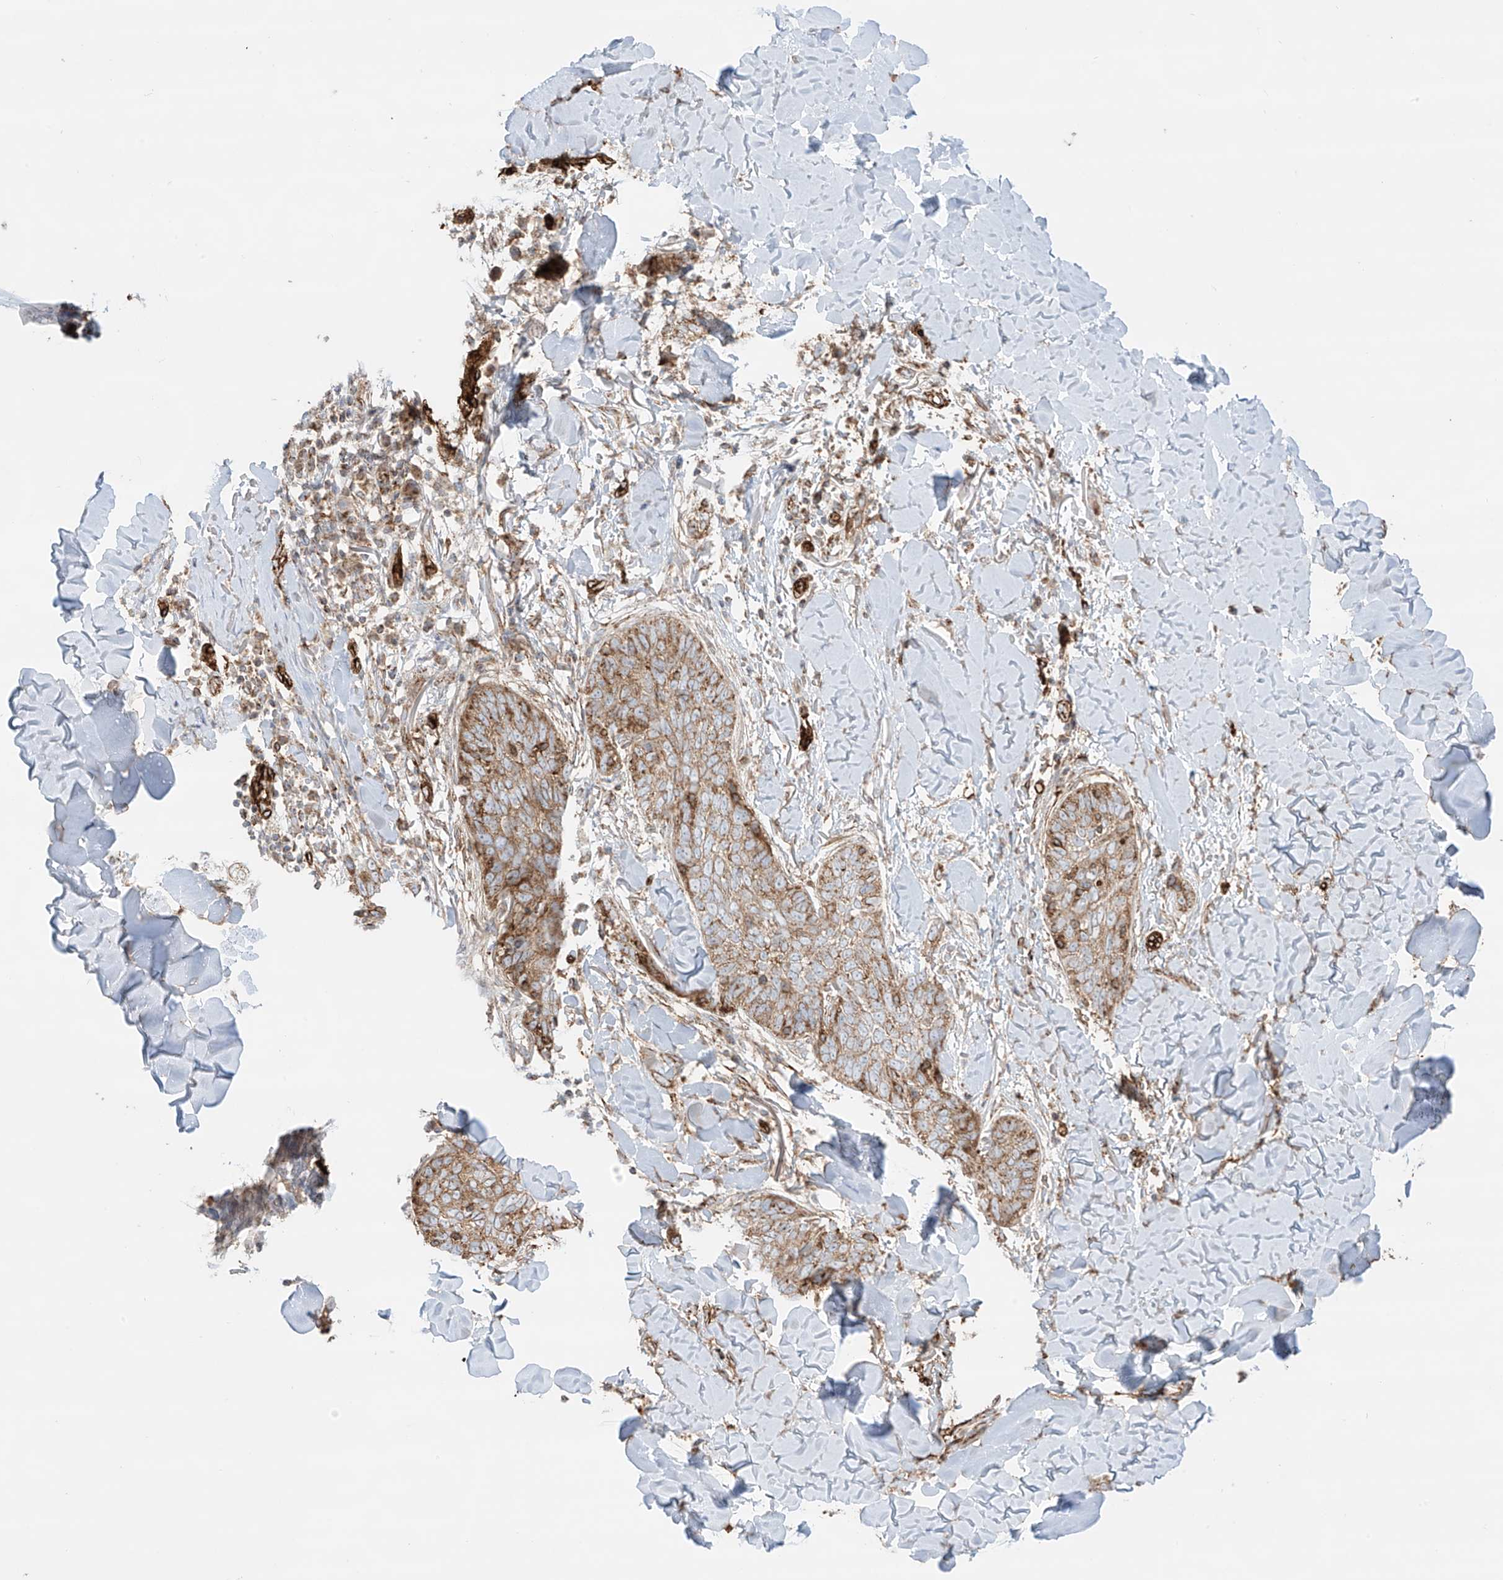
{"staining": {"intensity": "moderate", "quantity": ">75%", "location": "cytoplasmic/membranous"}, "tissue": "skin cancer", "cell_type": "Tumor cells", "image_type": "cancer", "snomed": [{"axis": "morphology", "description": "Basal cell carcinoma"}, {"axis": "topography", "description": "Skin"}], "caption": "Brown immunohistochemical staining in skin basal cell carcinoma demonstrates moderate cytoplasmic/membranous staining in approximately >75% of tumor cells.", "gene": "ABCB7", "patient": {"sex": "male", "age": 85}}